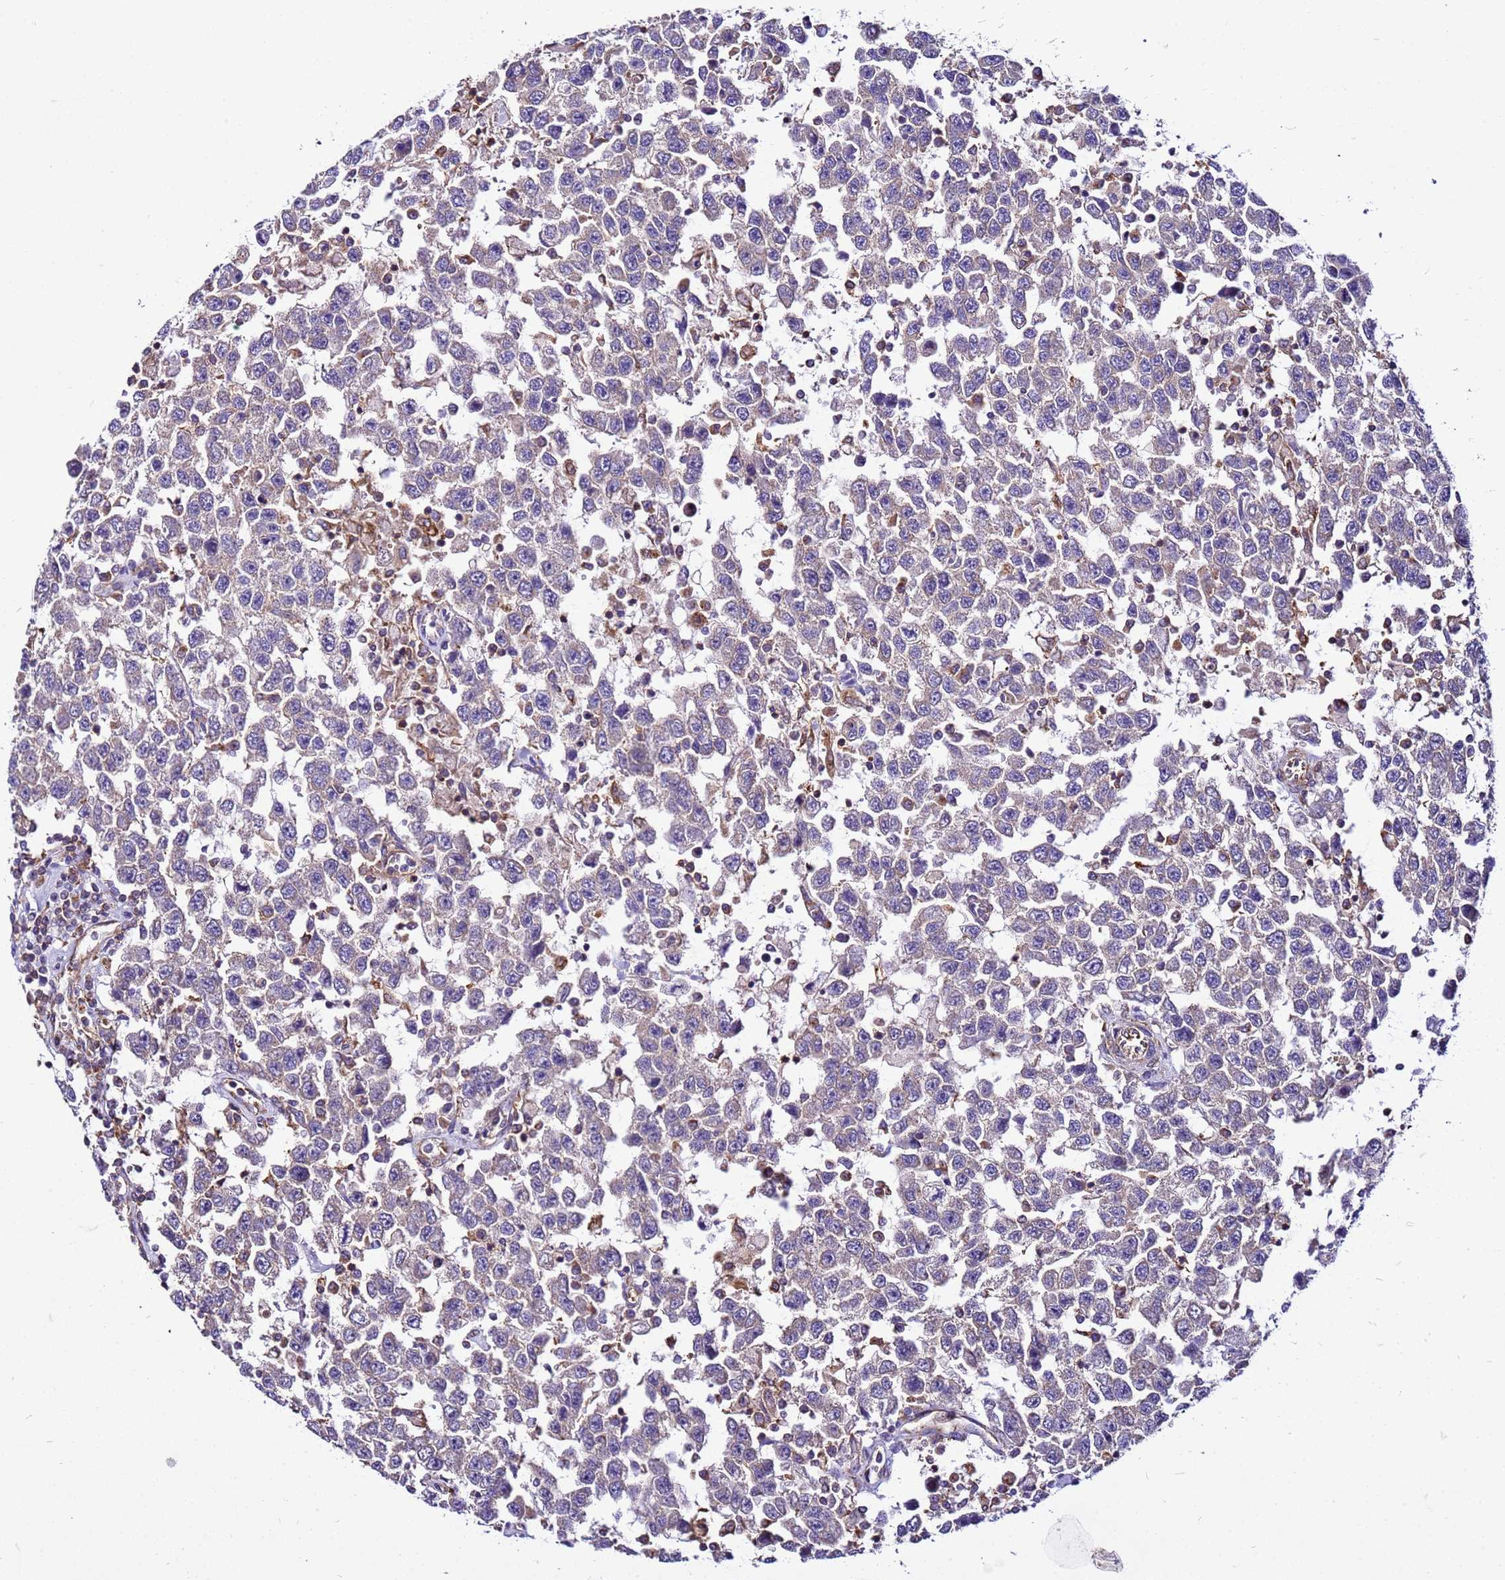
{"staining": {"intensity": "negative", "quantity": "none", "location": "none"}, "tissue": "testis cancer", "cell_type": "Tumor cells", "image_type": "cancer", "snomed": [{"axis": "morphology", "description": "Seminoma, NOS"}, {"axis": "topography", "description": "Testis"}], "caption": "The image demonstrates no staining of tumor cells in seminoma (testis).", "gene": "PKD1", "patient": {"sex": "male", "age": 41}}